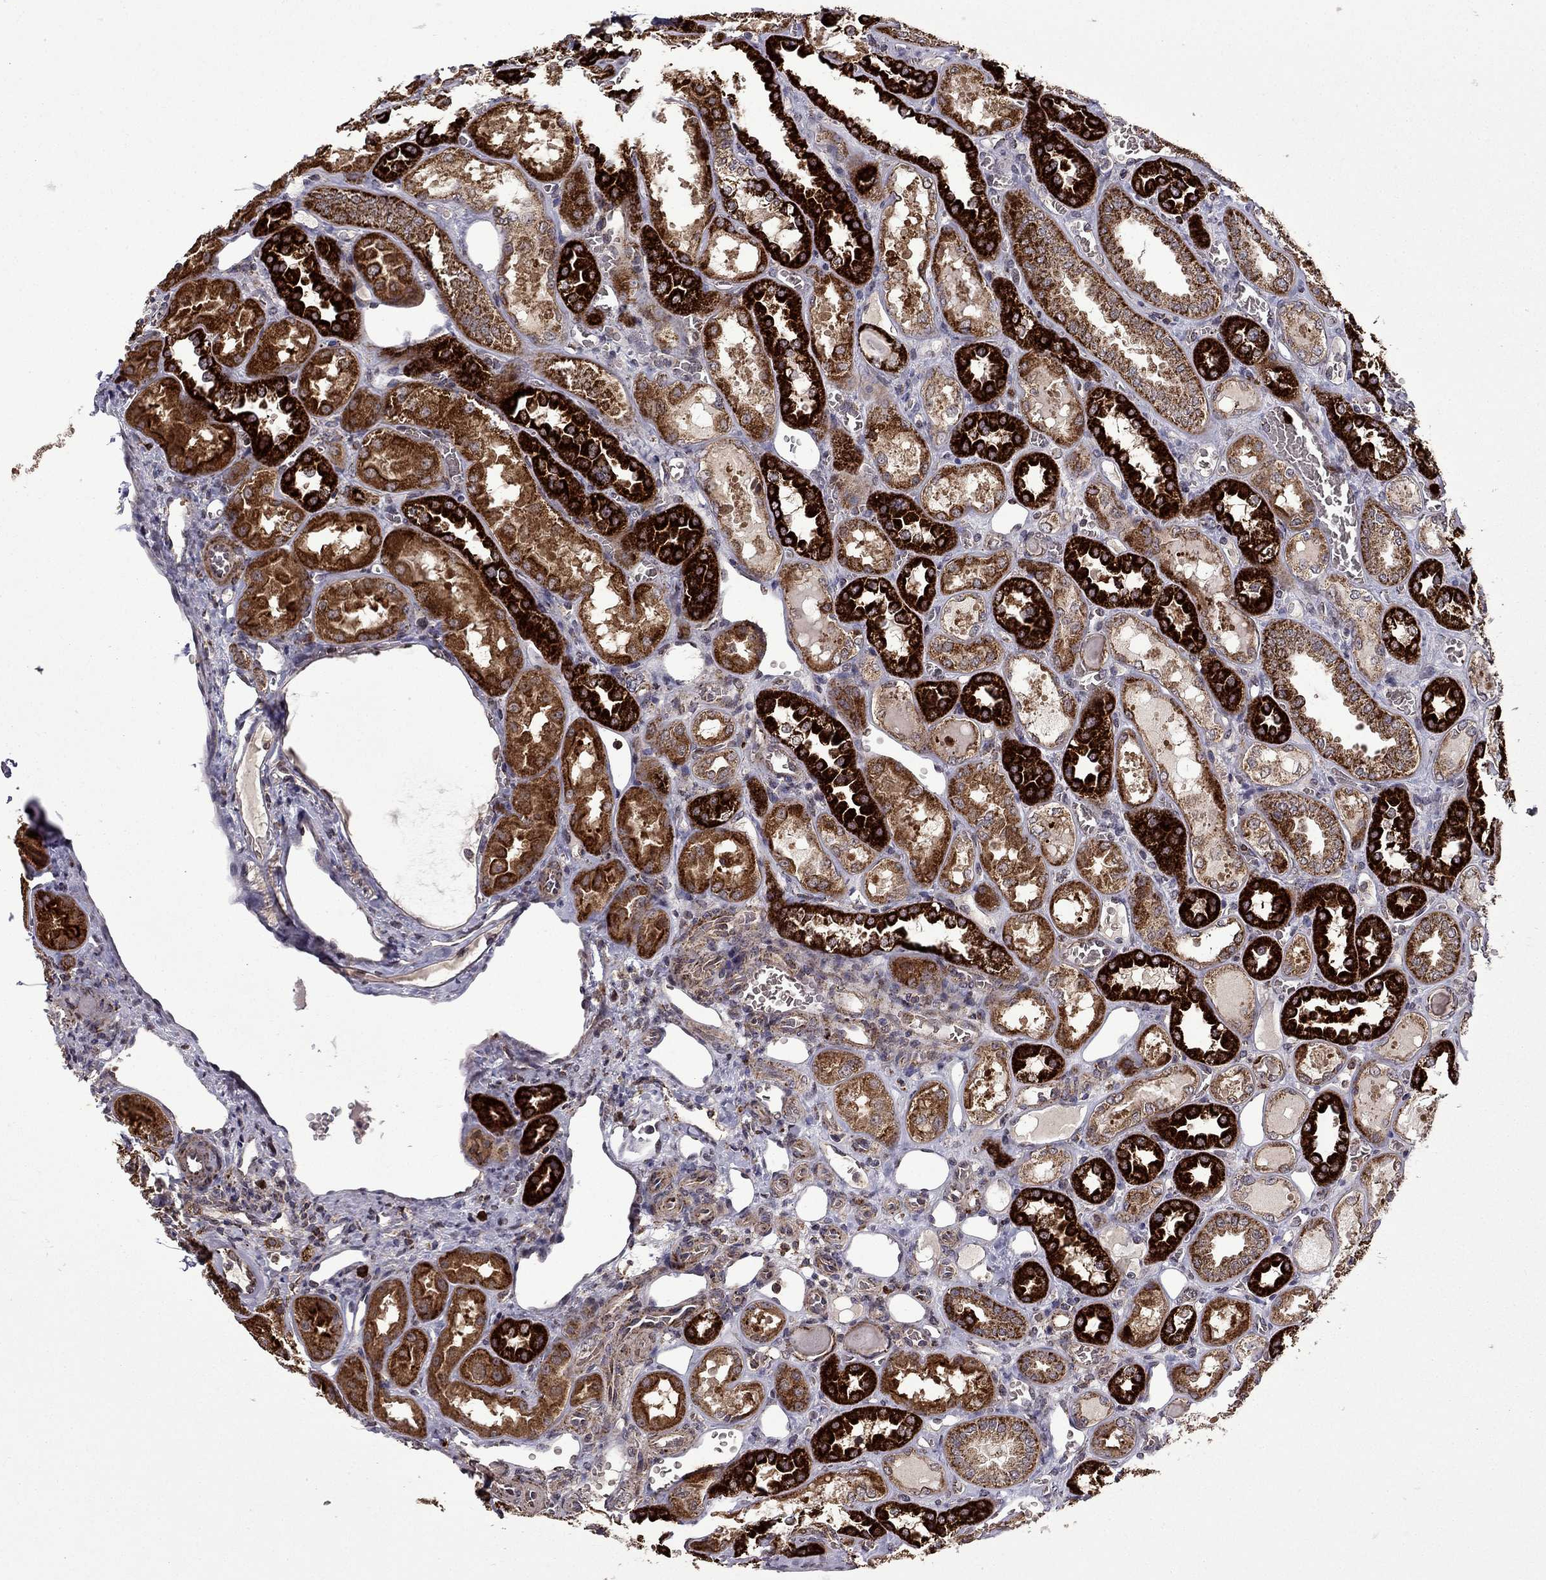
{"staining": {"intensity": "negative", "quantity": "none", "location": "none"}, "tissue": "kidney", "cell_type": "Cells in glomeruli", "image_type": "normal", "snomed": [{"axis": "morphology", "description": "Normal tissue, NOS"}, {"axis": "topography", "description": "Kidney"}], "caption": "IHC image of benign kidney: human kidney stained with DAB (3,3'-diaminobenzidine) demonstrates no significant protein expression in cells in glomeruli. (DAB immunohistochemistry visualized using brightfield microscopy, high magnification).", "gene": "TAB2", "patient": {"sex": "male", "age": 73}}